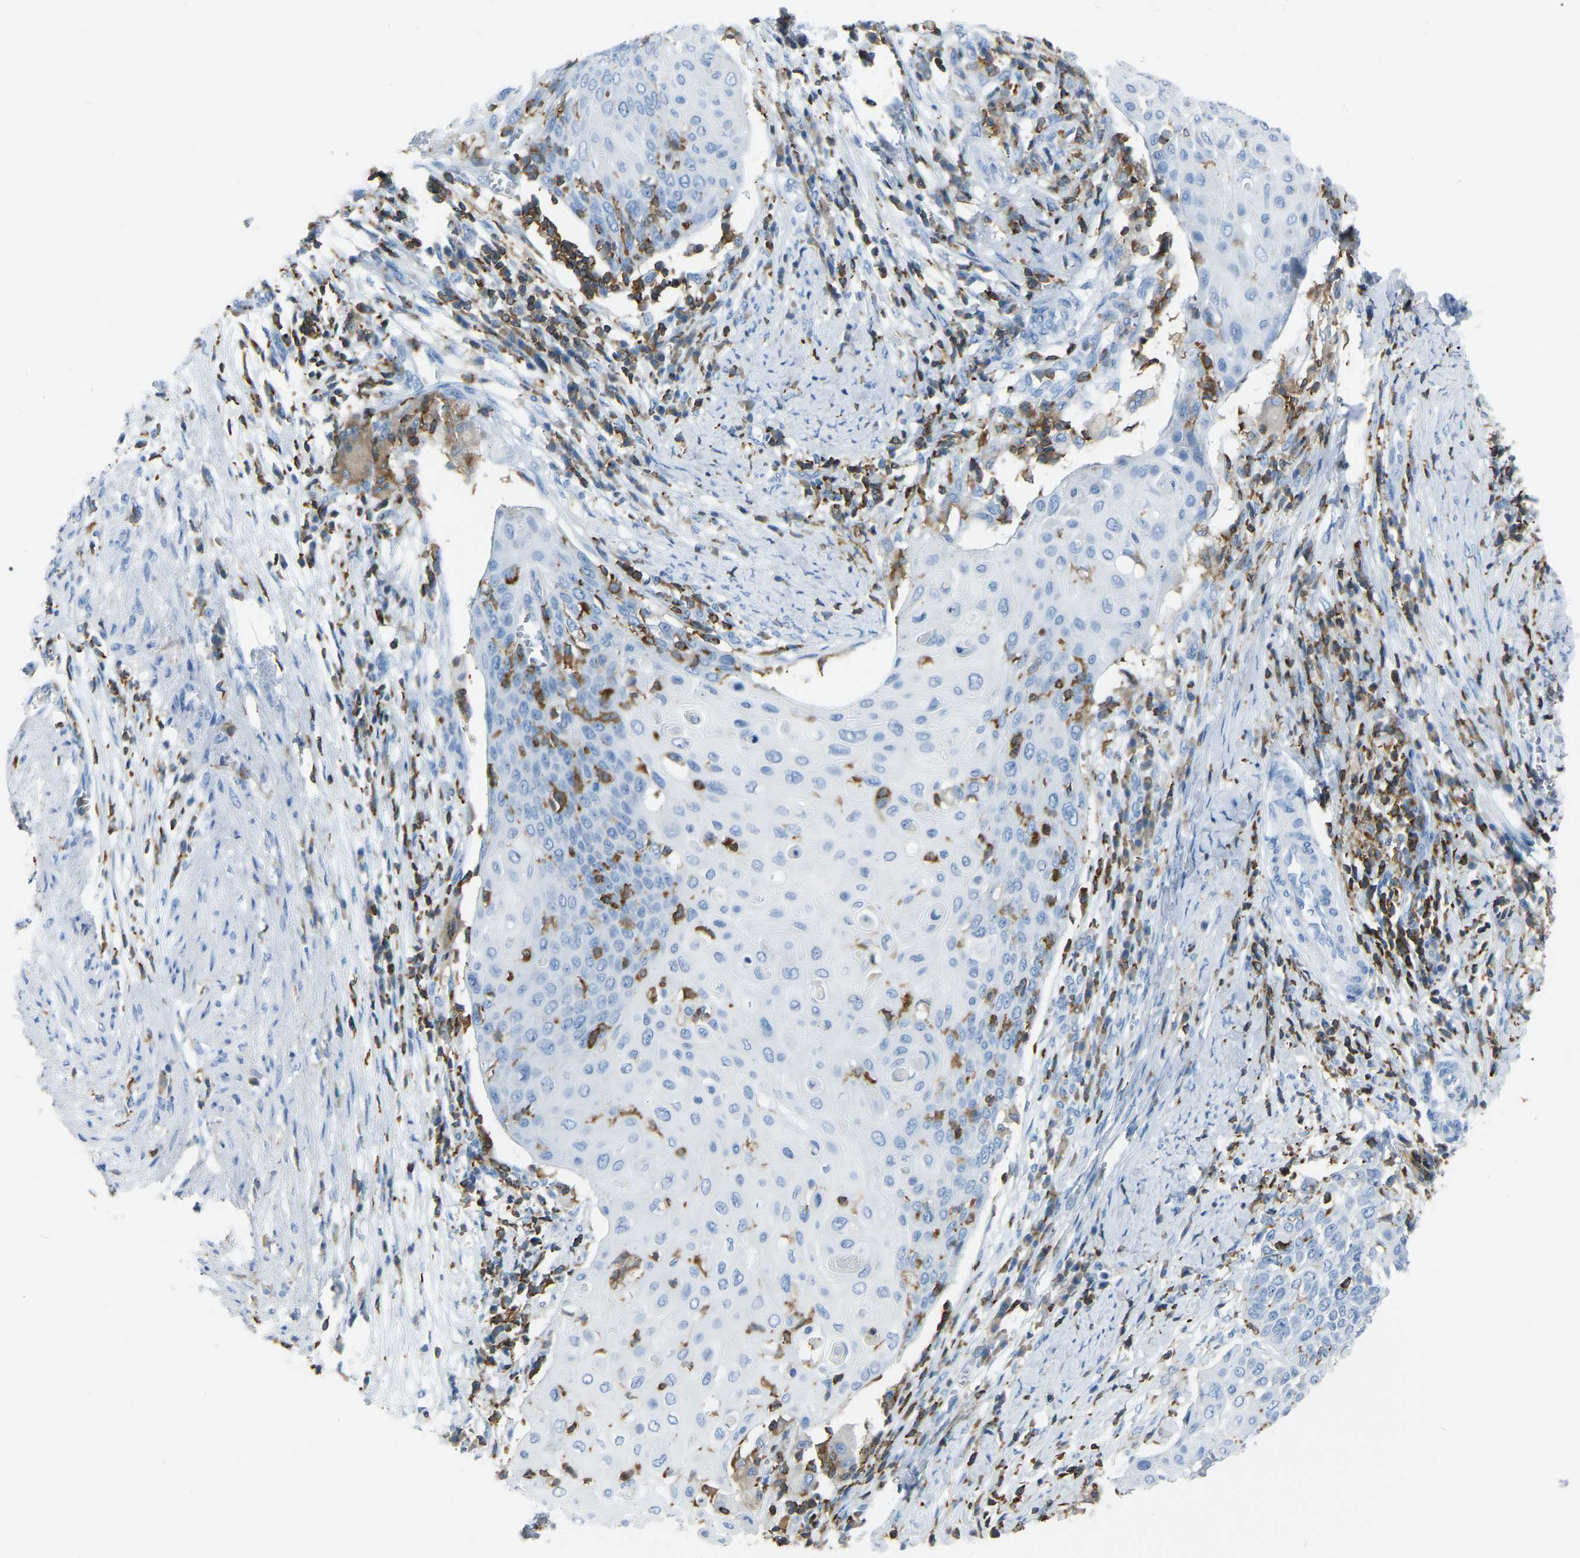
{"staining": {"intensity": "negative", "quantity": "none", "location": "none"}, "tissue": "cervical cancer", "cell_type": "Tumor cells", "image_type": "cancer", "snomed": [{"axis": "morphology", "description": "Squamous cell carcinoma, NOS"}, {"axis": "topography", "description": "Cervix"}], "caption": "A high-resolution micrograph shows immunohistochemistry staining of cervical cancer (squamous cell carcinoma), which displays no significant expression in tumor cells.", "gene": "ARHGAP45", "patient": {"sex": "female", "age": 39}}